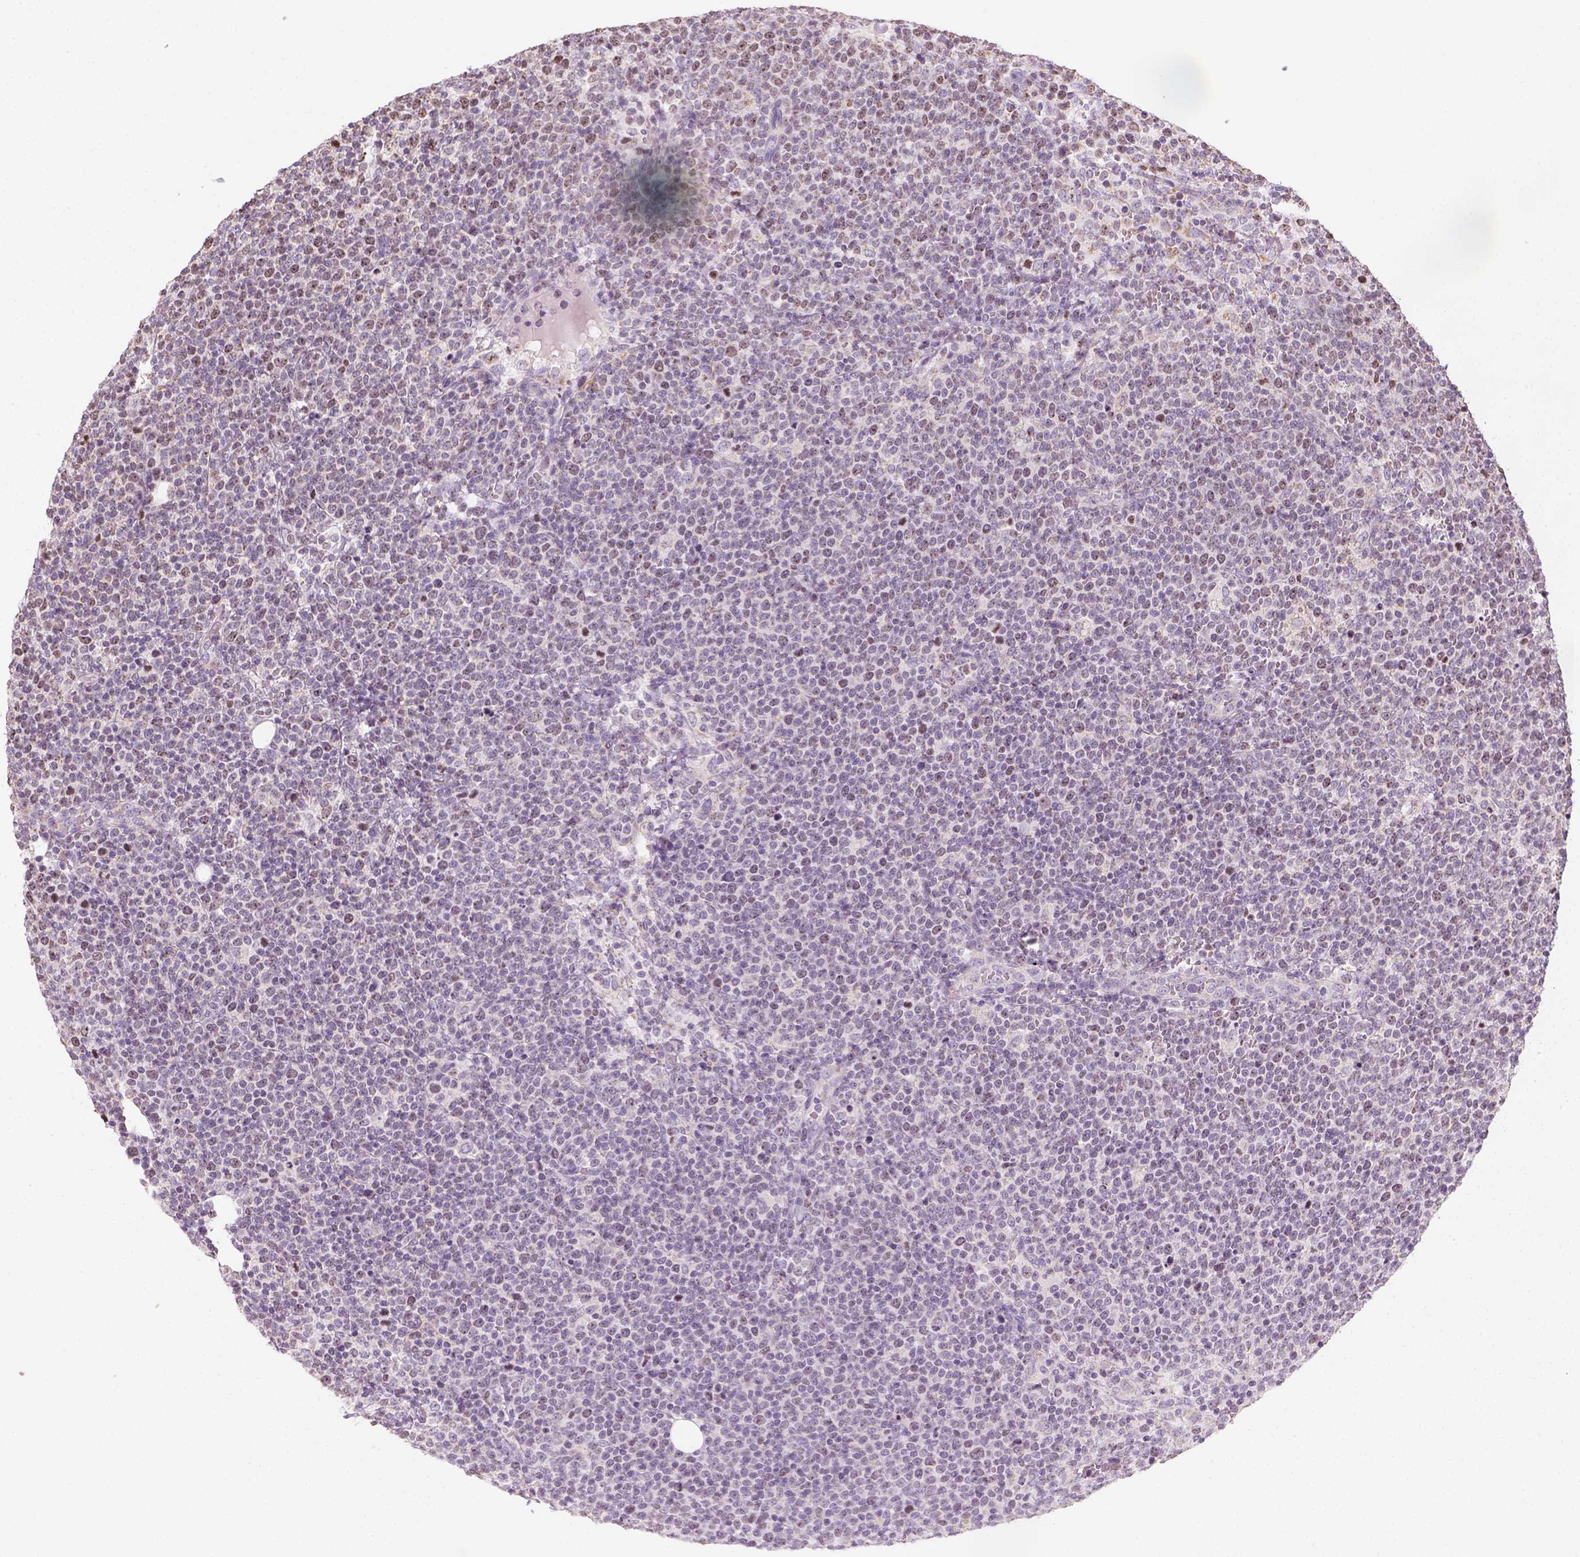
{"staining": {"intensity": "negative", "quantity": "none", "location": "none"}, "tissue": "lymphoma", "cell_type": "Tumor cells", "image_type": "cancer", "snomed": [{"axis": "morphology", "description": "Malignant lymphoma, non-Hodgkin's type, High grade"}, {"axis": "topography", "description": "Lymph node"}], "caption": "High magnification brightfield microscopy of lymphoma stained with DAB (brown) and counterstained with hematoxylin (blue): tumor cells show no significant positivity. (Brightfield microscopy of DAB immunohistochemistry (IHC) at high magnification).", "gene": "LCA5", "patient": {"sex": "male", "age": 61}}